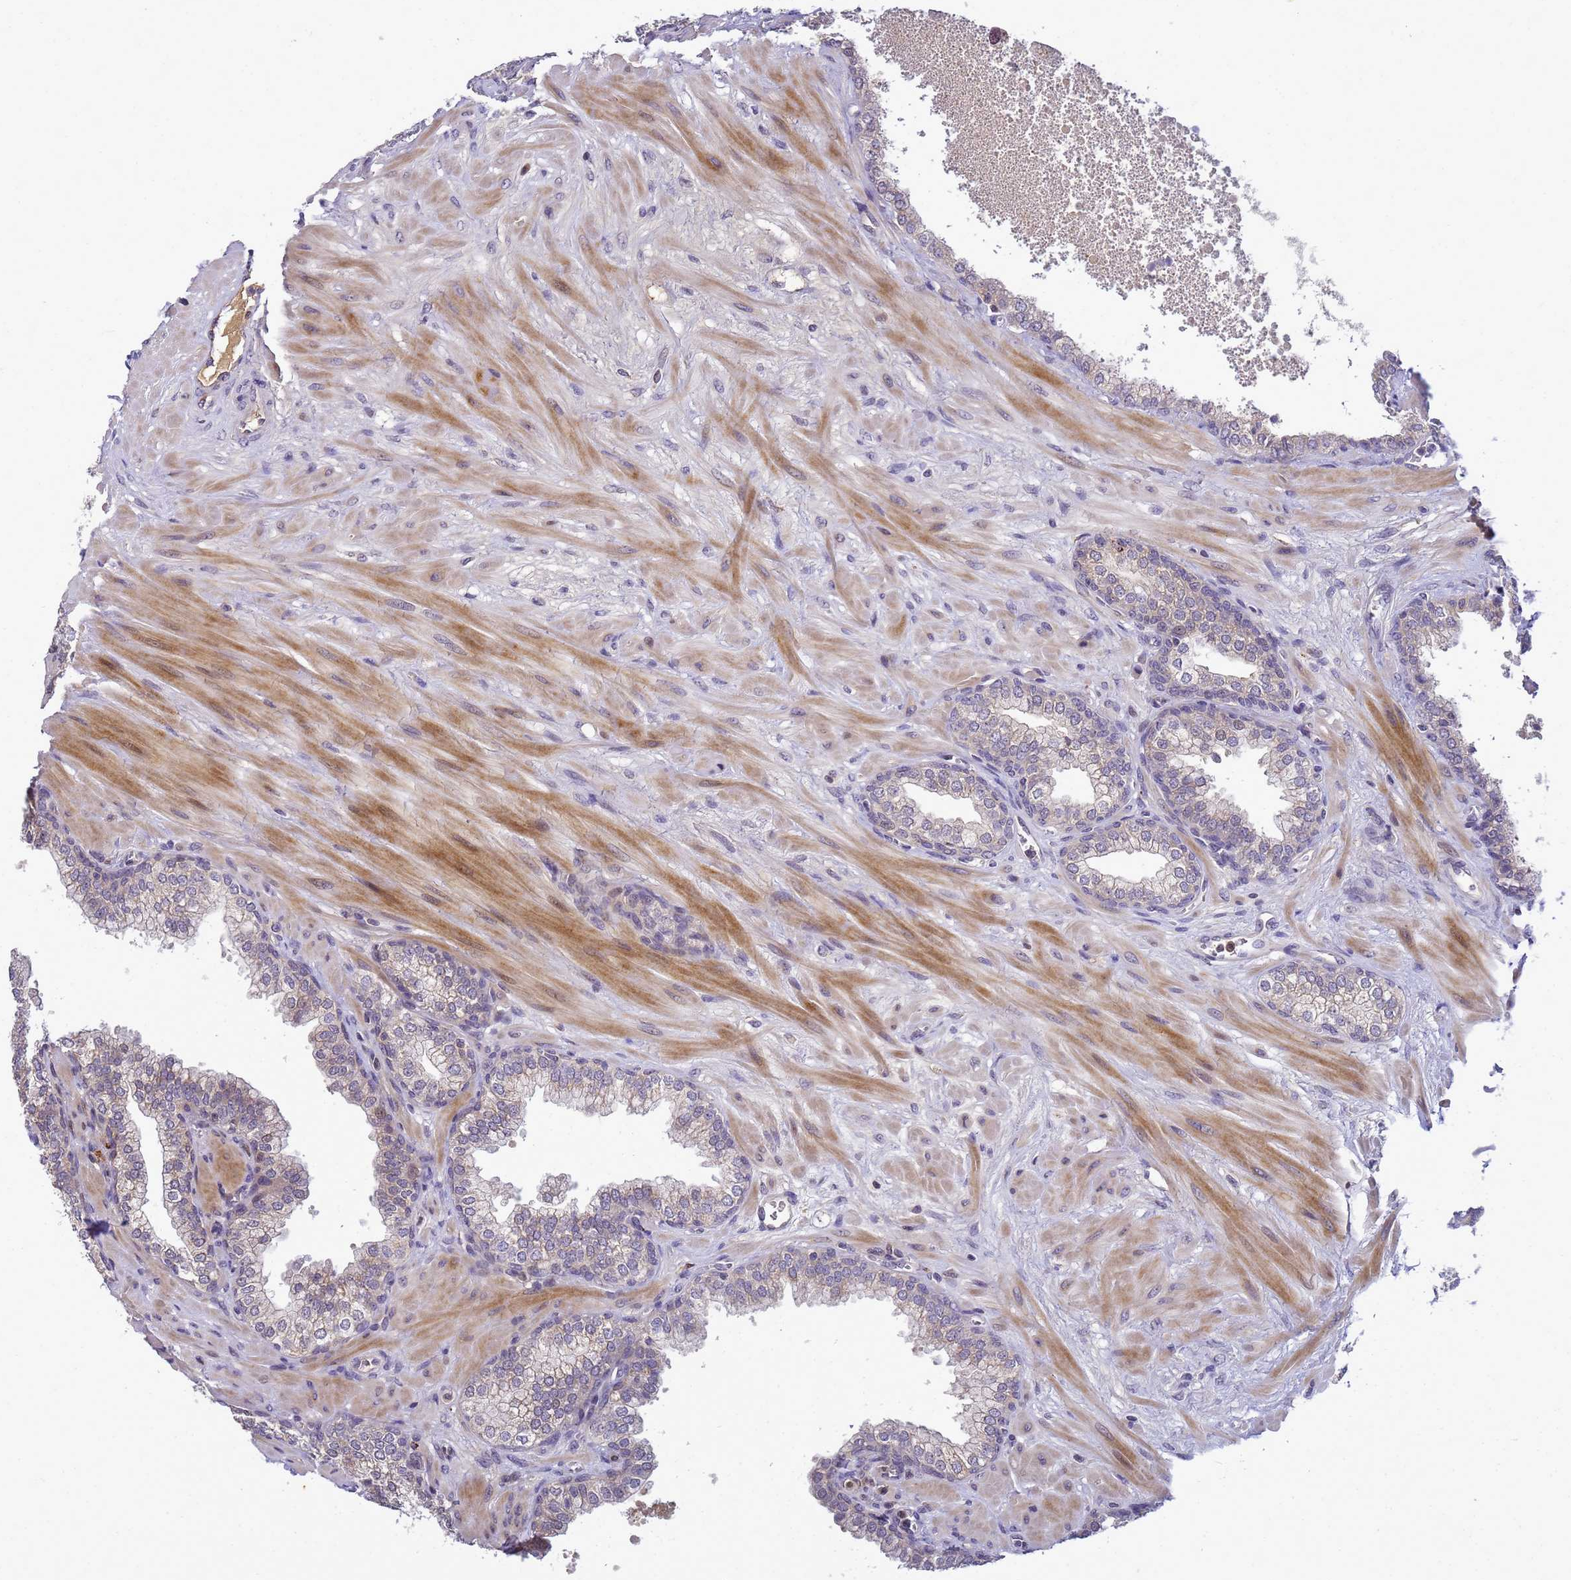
{"staining": {"intensity": "weak", "quantity": "<25%", "location": "cytoplasmic/membranous"}, "tissue": "prostate", "cell_type": "Glandular cells", "image_type": "normal", "snomed": [{"axis": "morphology", "description": "Normal tissue, NOS"}, {"axis": "topography", "description": "Prostate"}], "caption": "The micrograph shows no staining of glandular cells in benign prostate. (DAB immunohistochemistry, high magnification).", "gene": "TMEM74B", "patient": {"sex": "male", "age": 60}}